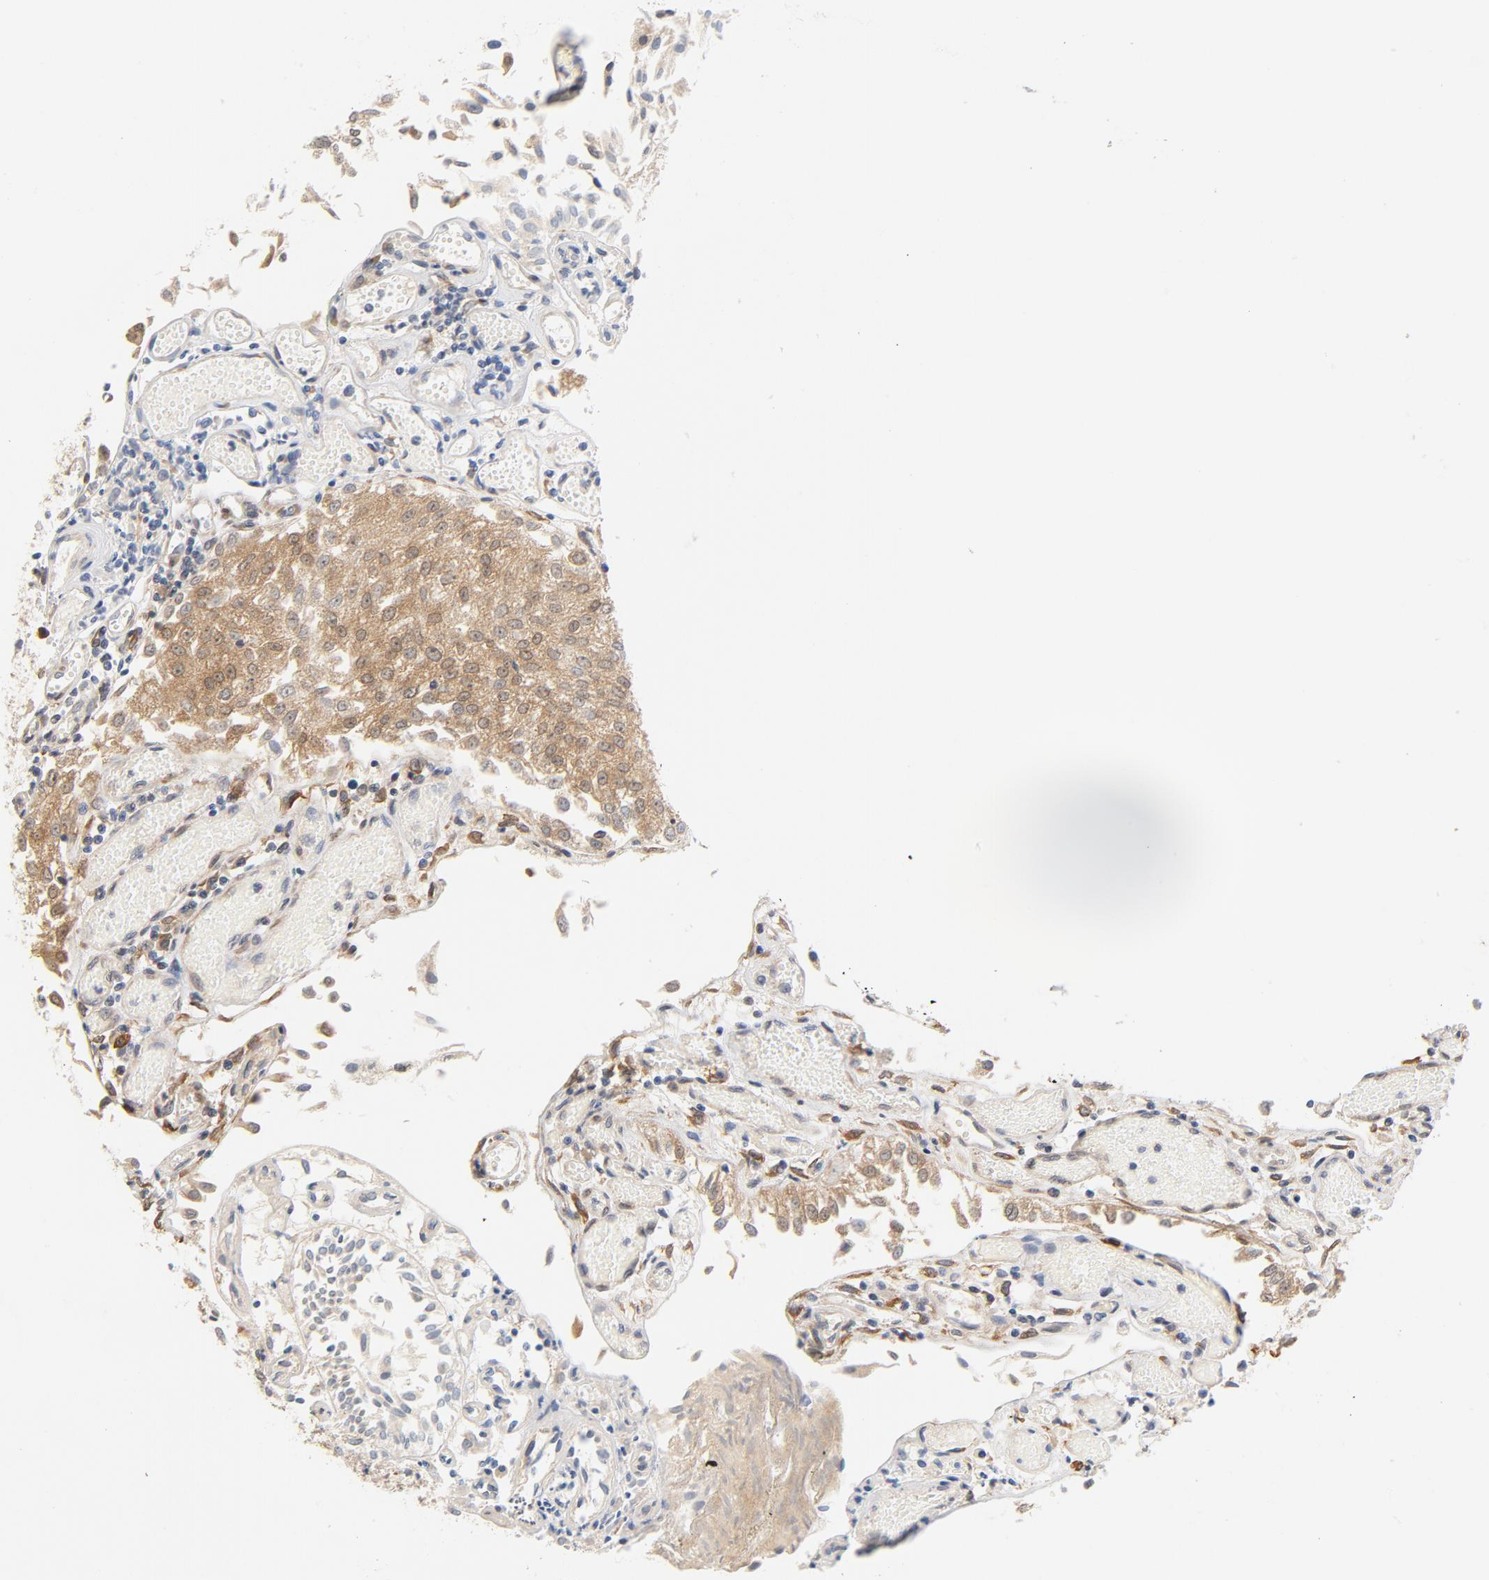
{"staining": {"intensity": "moderate", "quantity": ">75%", "location": "cytoplasmic/membranous,nuclear"}, "tissue": "urothelial cancer", "cell_type": "Tumor cells", "image_type": "cancer", "snomed": [{"axis": "morphology", "description": "Urothelial carcinoma, Low grade"}, {"axis": "topography", "description": "Urinary bladder"}], "caption": "Immunohistochemistry (IHC) (DAB (3,3'-diaminobenzidine)) staining of human urothelial cancer demonstrates moderate cytoplasmic/membranous and nuclear protein expression in approximately >75% of tumor cells. (DAB (3,3'-diaminobenzidine) = brown stain, brightfield microscopy at high magnification).", "gene": "EIF4E", "patient": {"sex": "male", "age": 86}}